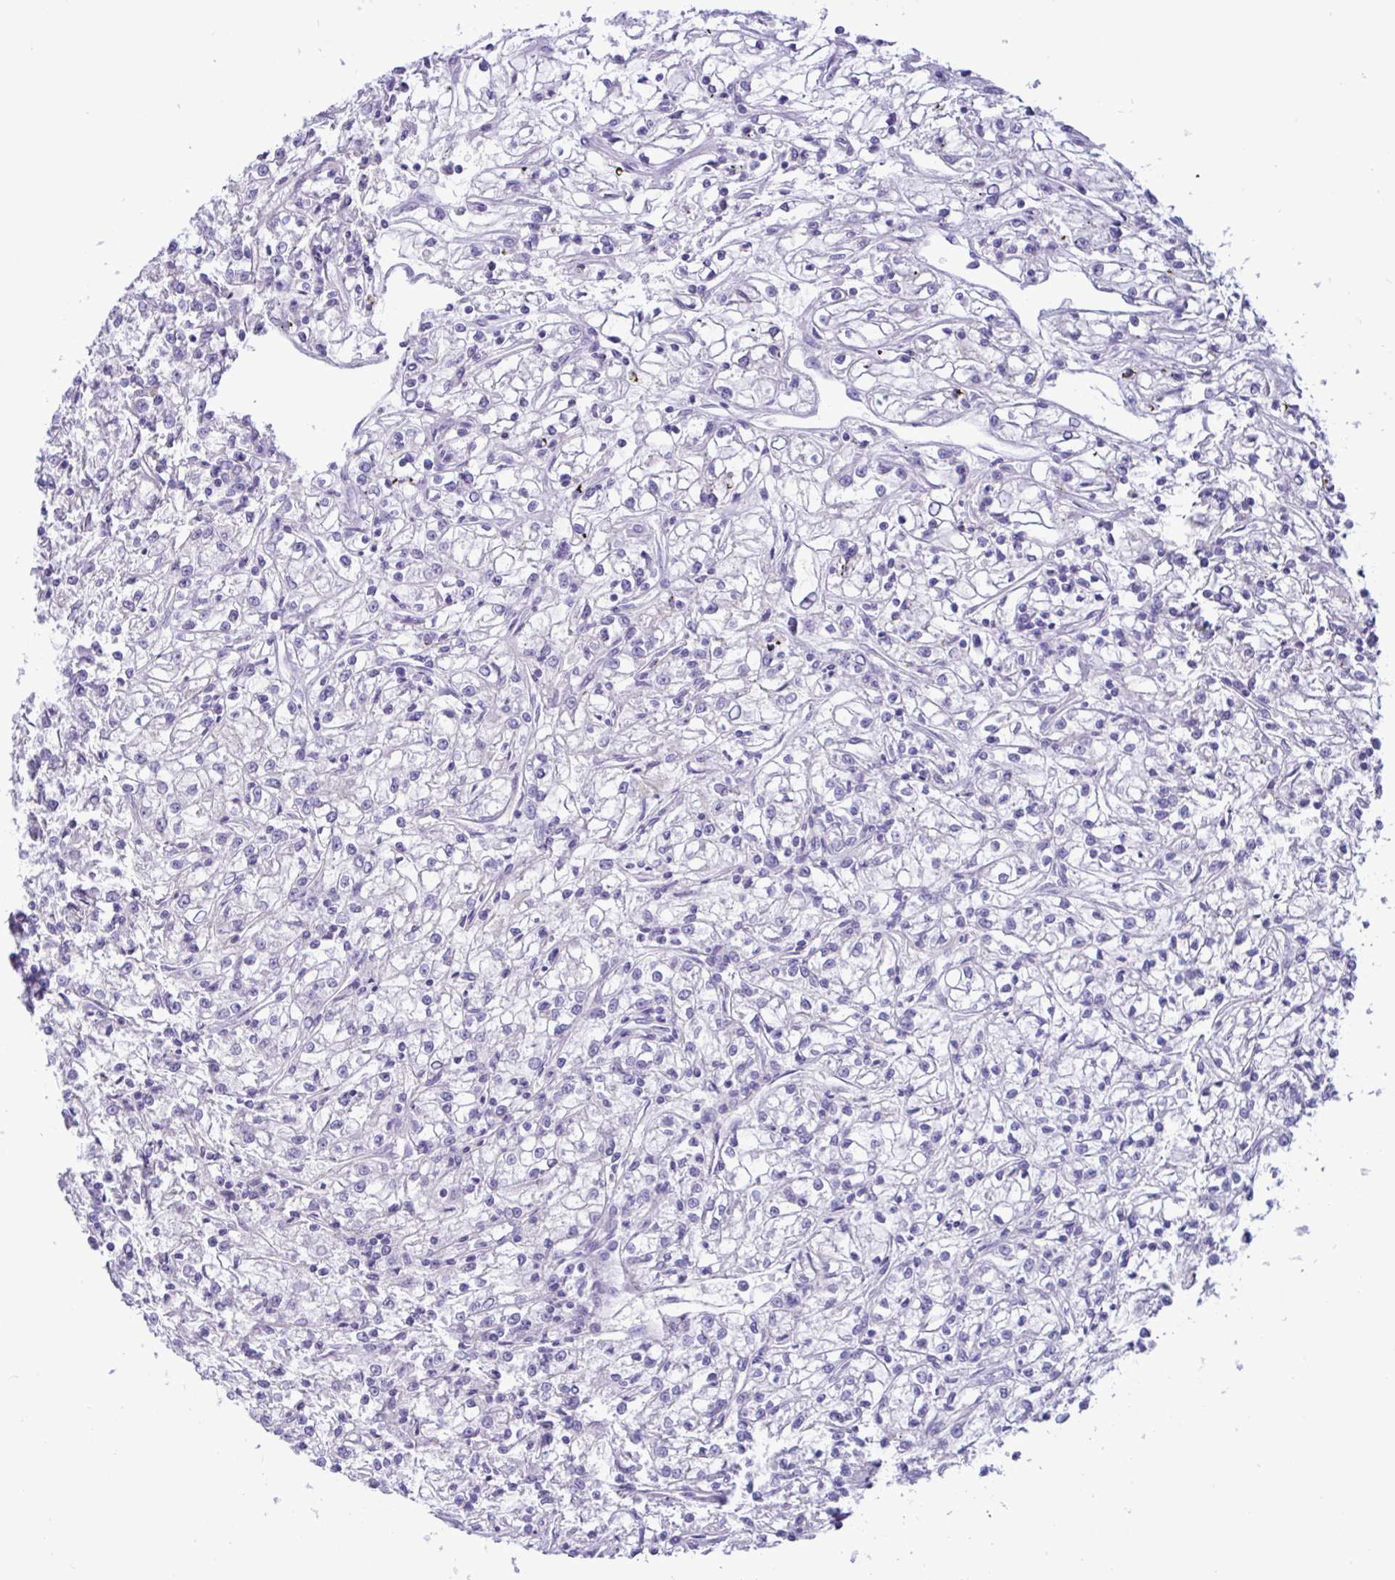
{"staining": {"intensity": "negative", "quantity": "none", "location": "none"}, "tissue": "renal cancer", "cell_type": "Tumor cells", "image_type": "cancer", "snomed": [{"axis": "morphology", "description": "Adenocarcinoma, NOS"}, {"axis": "topography", "description": "Kidney"}], "caption": "This micrograph is of adenocarcinoma (renal) stained with immunohistochemistry (IHC) to label a protein in brown with the nuclei are counter-stained blue. There is no staining in tumor cells.", "gene": "SREBF1", "patient": {"sex": "female", "age": 59}}